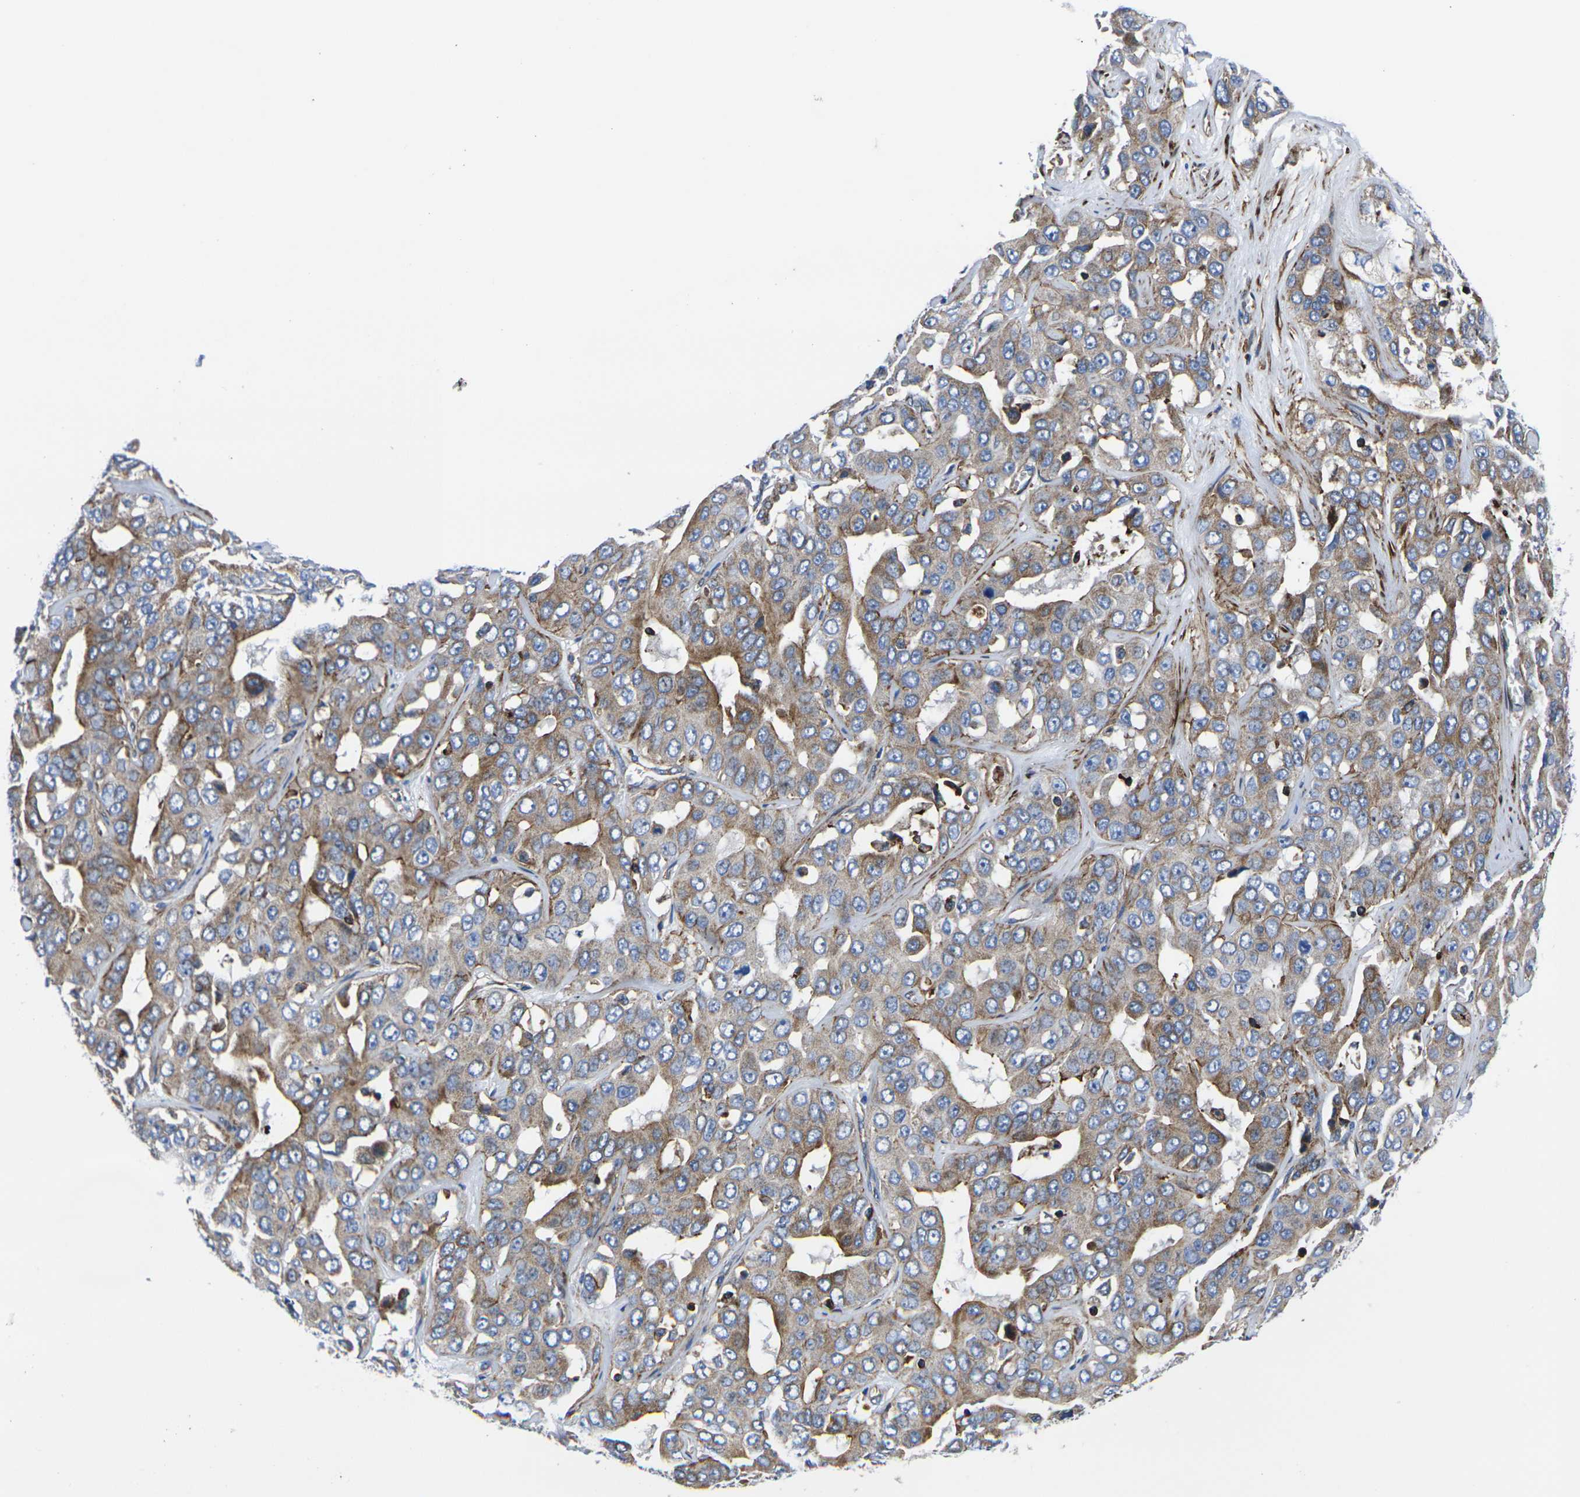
{"staining": {"intensity": "moderate", "quantity": ">75%", "location": "cytoplasmic/membranous"}, "tissue": "liver cancer", "cell_type": "Tumor cells", "image_type": "cancer", "snomed": [{"axis": "morphology", "description": "Cholangiocarcinoma"}, {"axis": "topography", "description": "Liver"}], "caption": "An image showing moderate cytoplasmic/membranous staining in about >75% of tumor cells in liver cancer, as visualized by brown immunohistochemical staining.", "gene": "GPR4", "patient": {"sex": "female", "age": 52}}